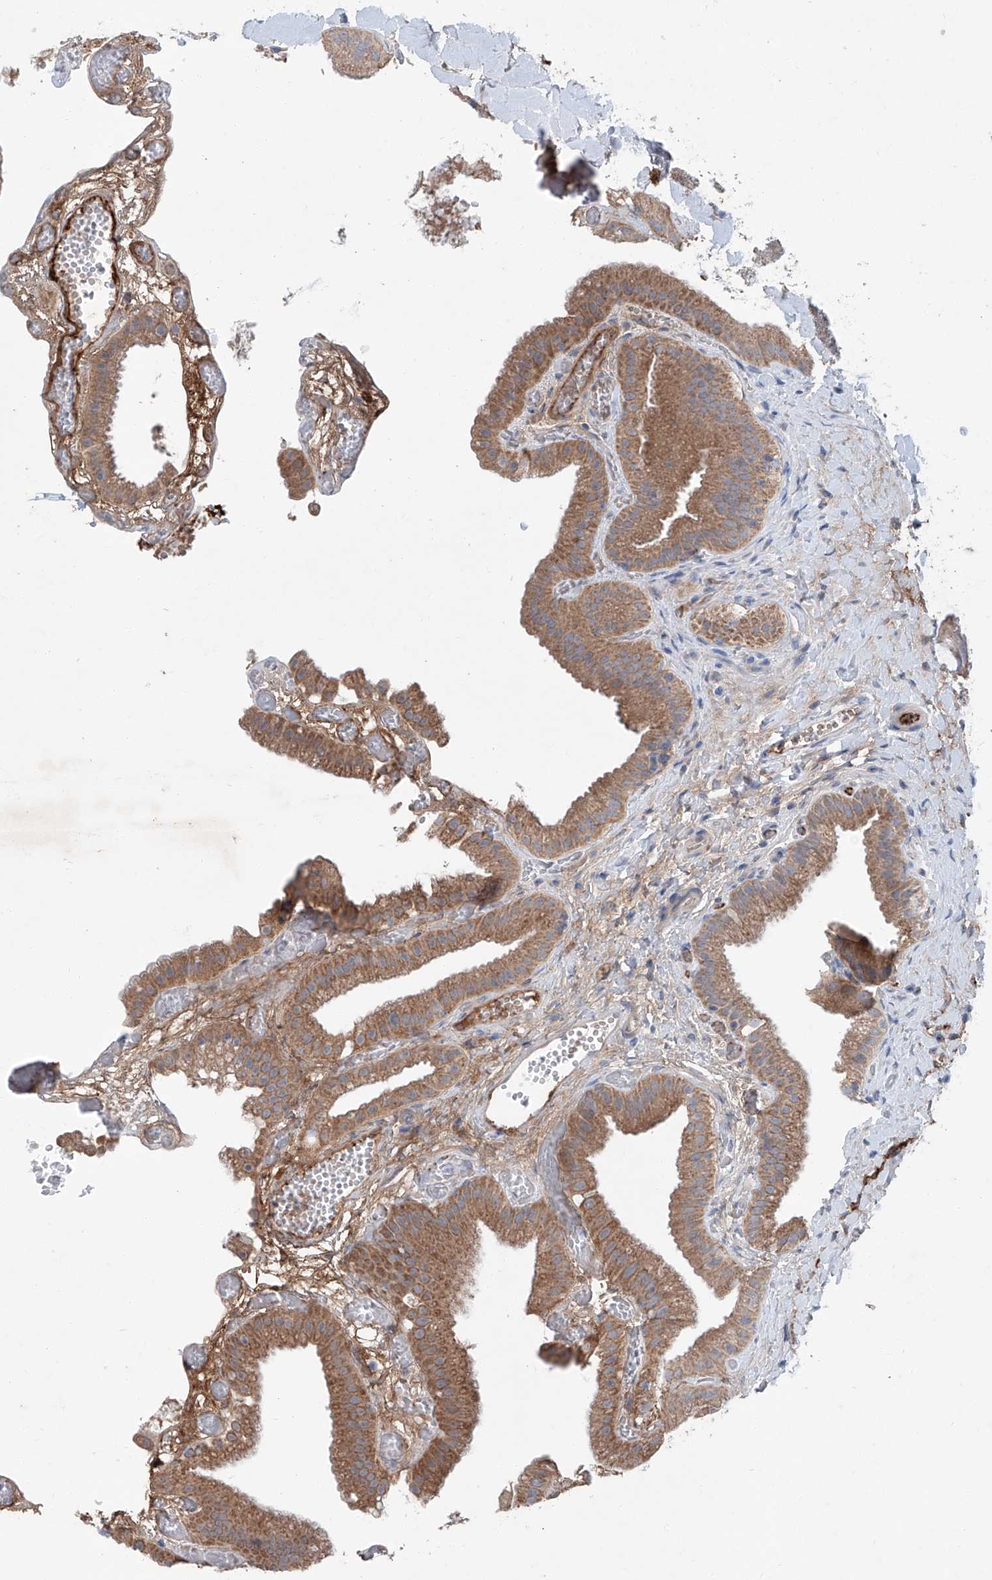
{"staining": {"intensity": "moderate", "quantity": ">75%", "location": "cytoplasmic/membranous"}, "tissue": "gallbladder", "cell_type": "Glandular cells", "image_type": "normal", "snomed": [{"axis": "morphology", "description": "Normal tissue, NOS"}, {"axis": "topography", "description": "Gallbladder"}], "caption": "IHC (DAB) staining of unremarkable gallbladder displays moderate cytoplasmic/membranous protein staining in about >75% of glandular cells.", "gene": "SIX4", "patient": {"sex": "female", "age": 64}}